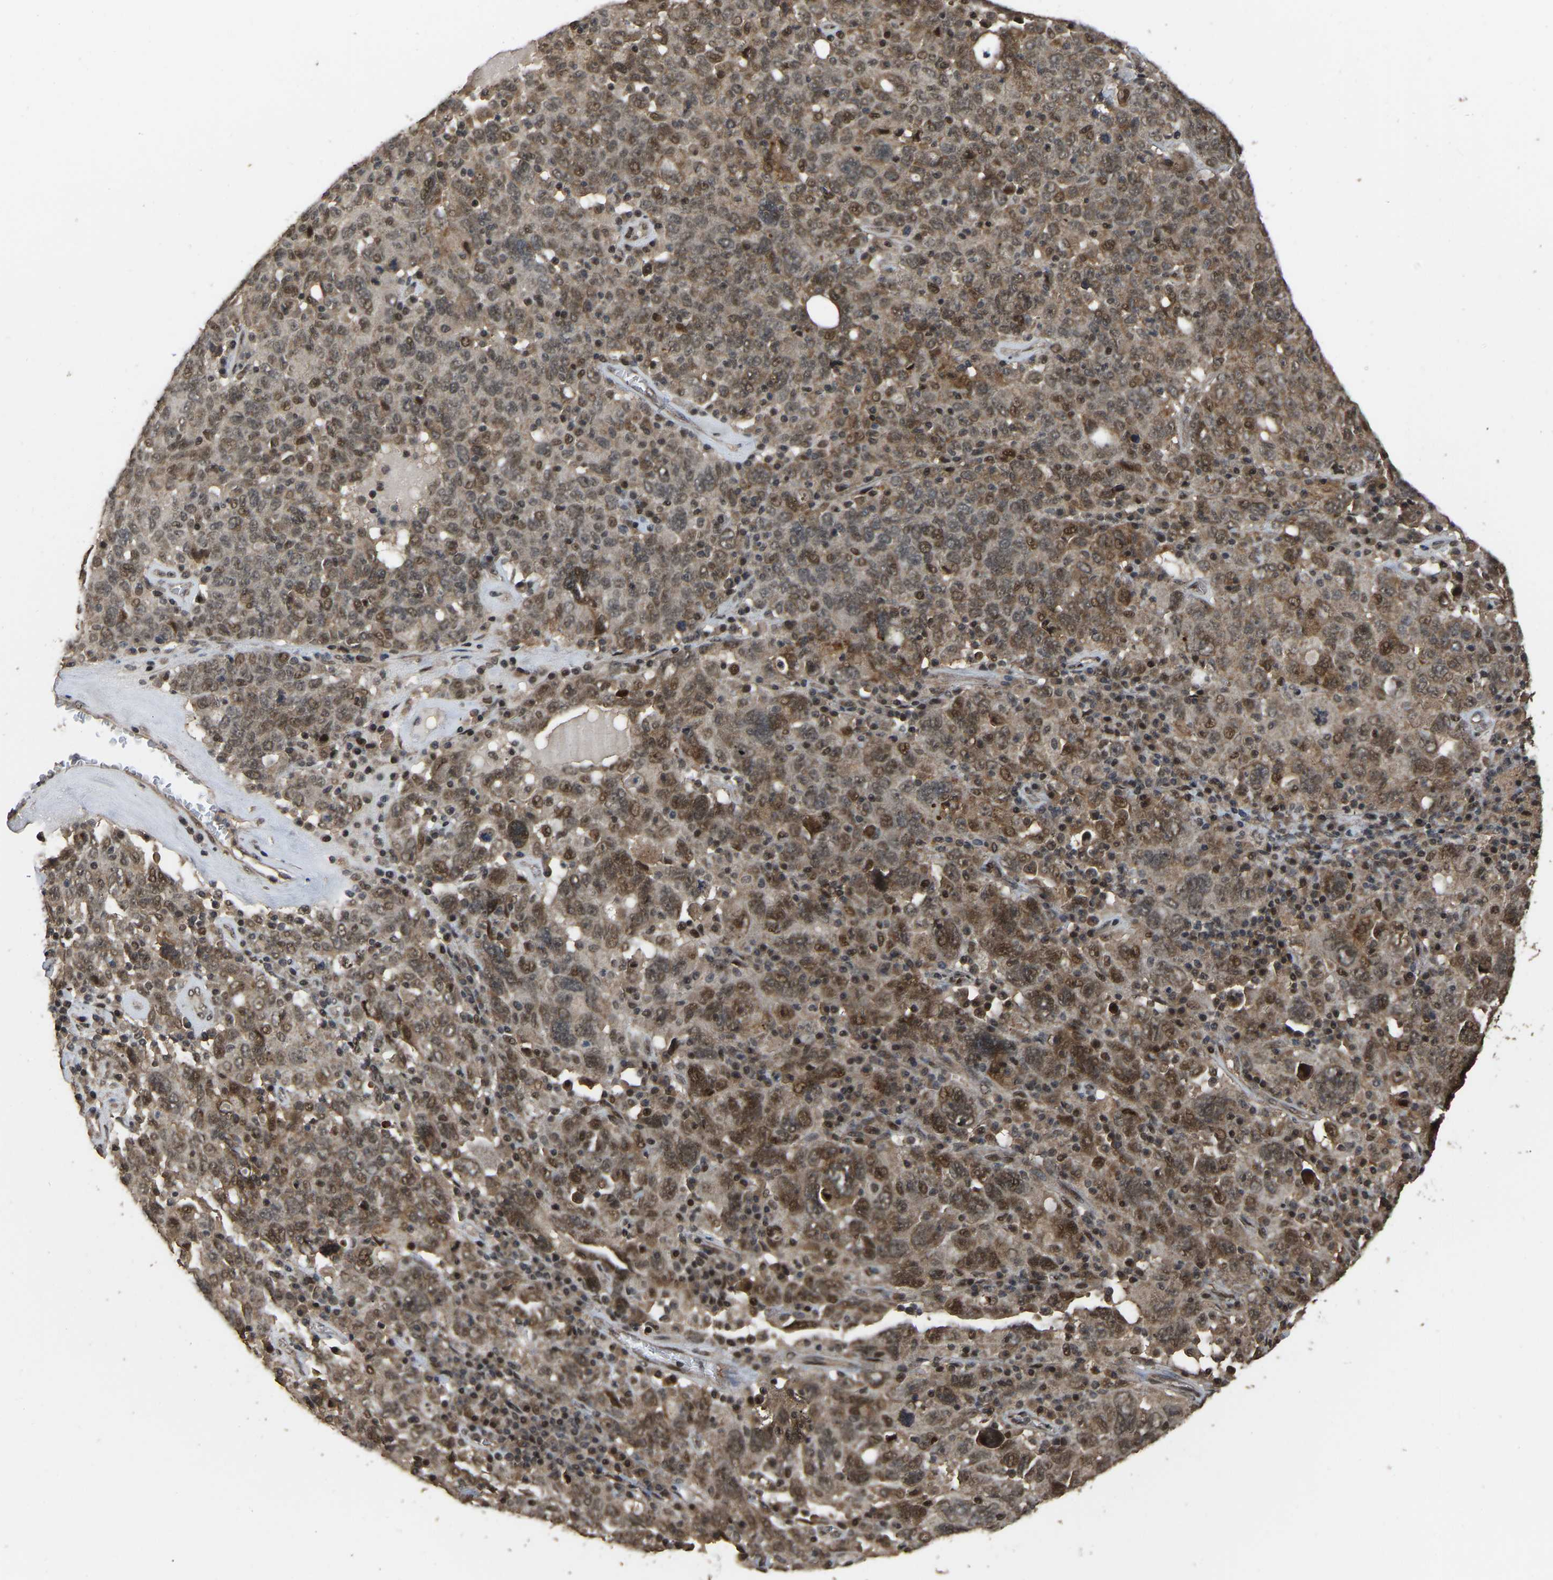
{"staining": {"intensity": "moderate", "quantity": "25%-75%", "location": "nuclear"}, "tissue": "ovarian cancer", "cell_type": "Tumor cells", "image_type": "cancer", "snomed": [{"axis": "morphology", "description": "Carcinoma, endometroid"}, {"axis": "topography", "description": "Ovary"}], "caption": "Ovarian endometroid carcinoma stained for a protein exhibits moderate nuclear positivity in tumor cells.", "gene": "ARHGAP23", "patient": {"sex": "female", "age": 62}}